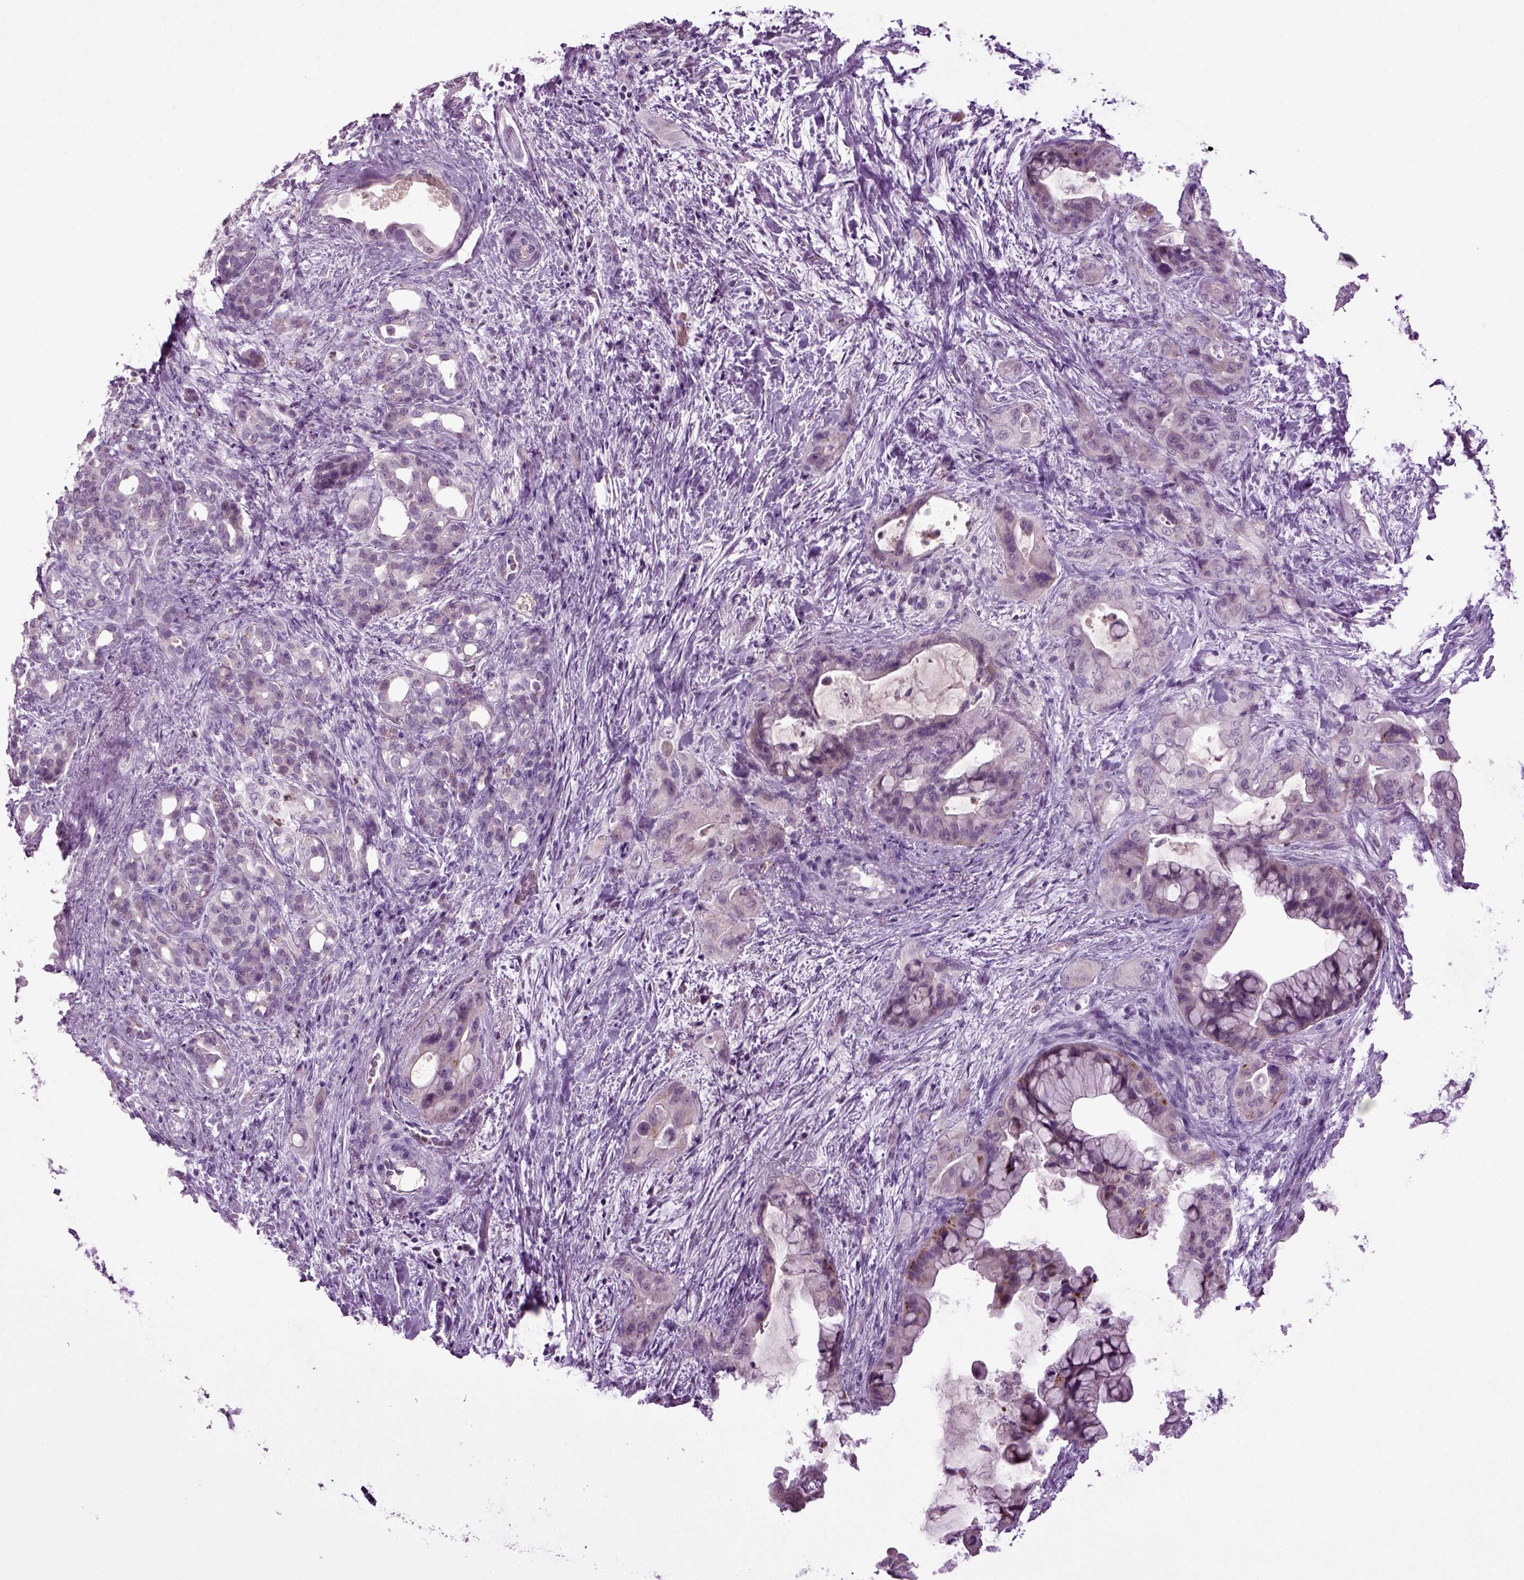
{"staining": {"intensity": "negative", "quantity": "none", "location": "none"}, "tissue": "pancreatic cancer", "cell_type": "Tumor cells", "image_type": "cancer", "snomed": [{"axis": "morphology", "description": "Adenocarcinoma, NOS"}, {"axis": "topography", "description": "Pancreas"}], "caption": "Pancreatic cancer stained for a protein using IHC demonstrates no expression tumor cells.", "gene": "FGF11", "patient": {"sex": "male", "age": 71}}